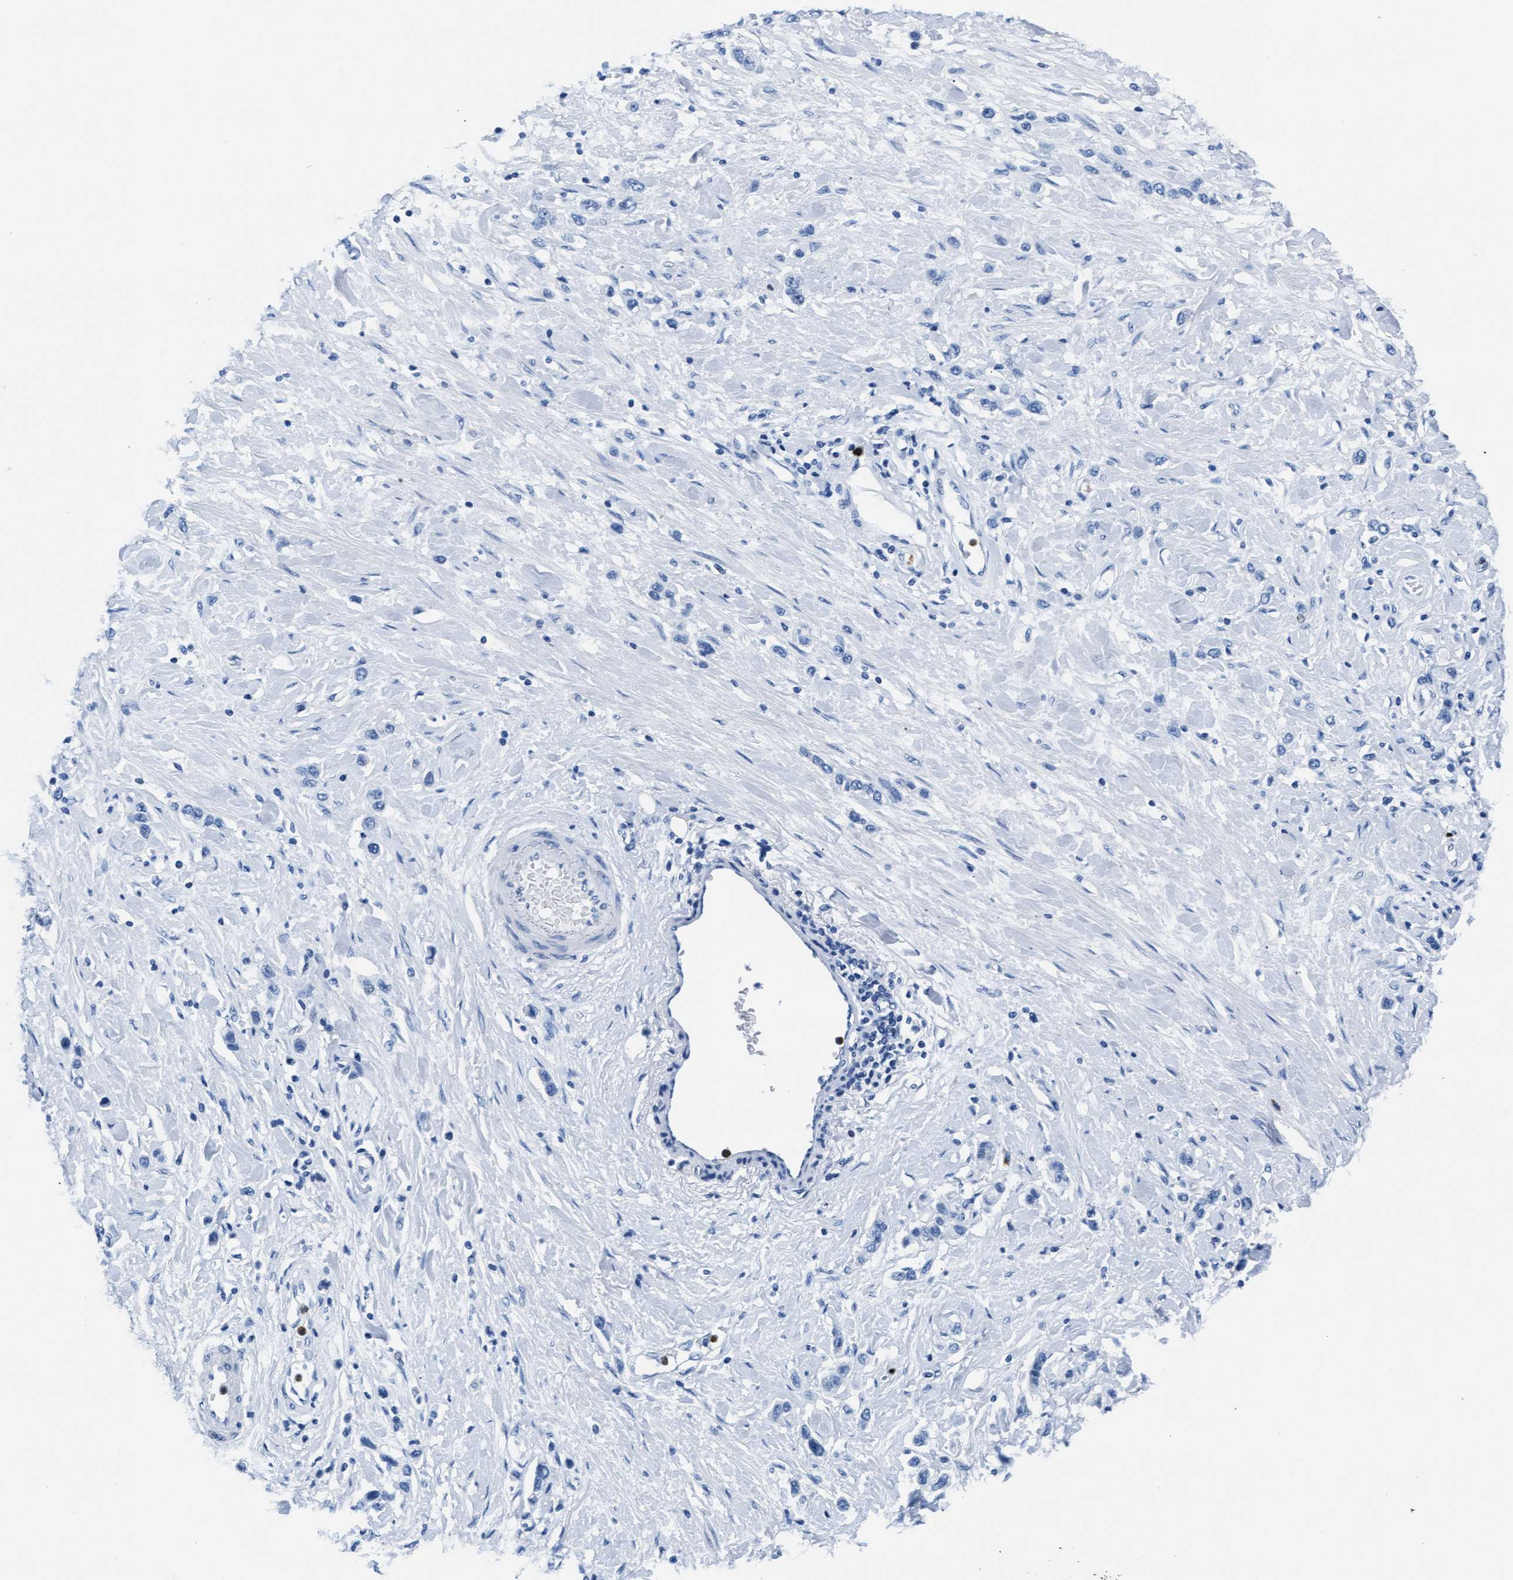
{"staining": {"intensity": "negative", "quantity": "none", "location": "none"}, "tissue": "stomach cancer", "cell_type": "Tumor cells", "image_type": "cancer", "snomed": [{"axis": "morphology", "description": "Adenocarcinoma, NOS"}, {"axis": "topography", "description": "Stomach"}], "caption": "This is an IHC histopathology image of adenocarcinoma (stomach). There is no expression in tumor cells.", "gene": "MMP8", "patient": {"sex": "female", "age": 65}}